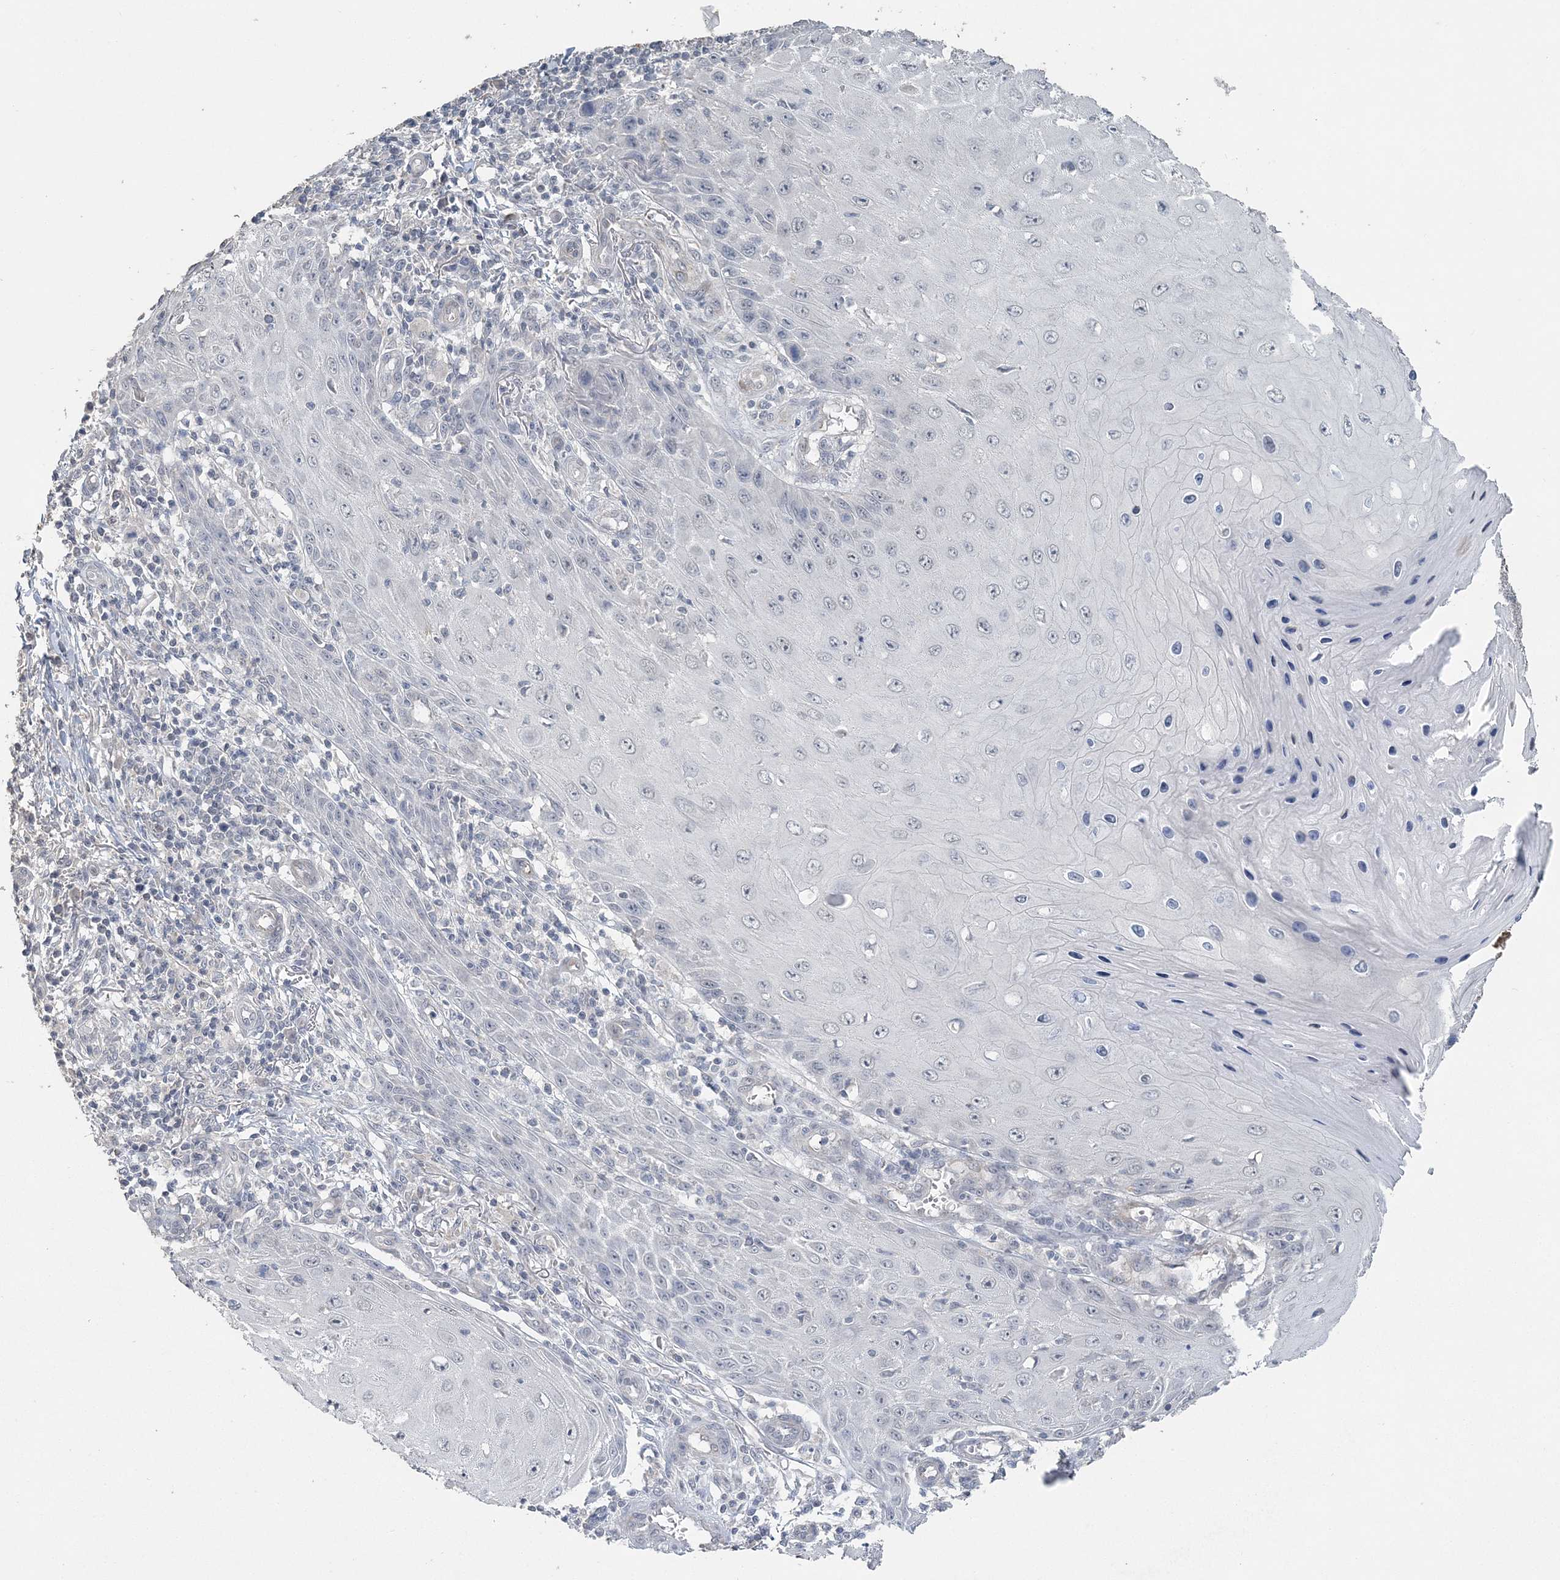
{"staining": {"intensity": "negative", "quantity": "none", "location": "none"}, "tissue": "skin cancer", "cell_type": "Tumor cells", "image_type": "cancer", "snomed": [{"axis": "morphology", "description": "Squamous cell carcinoma, NOS"}, {"axis": "topography", "description": "Skin"}], "caption": "Human skin squamous cell carcinoma stained for a protein using IHC displays no expression in tumor cells.", "gene": "UIMC1", "patient": {"sex": "female", "age": 73}}